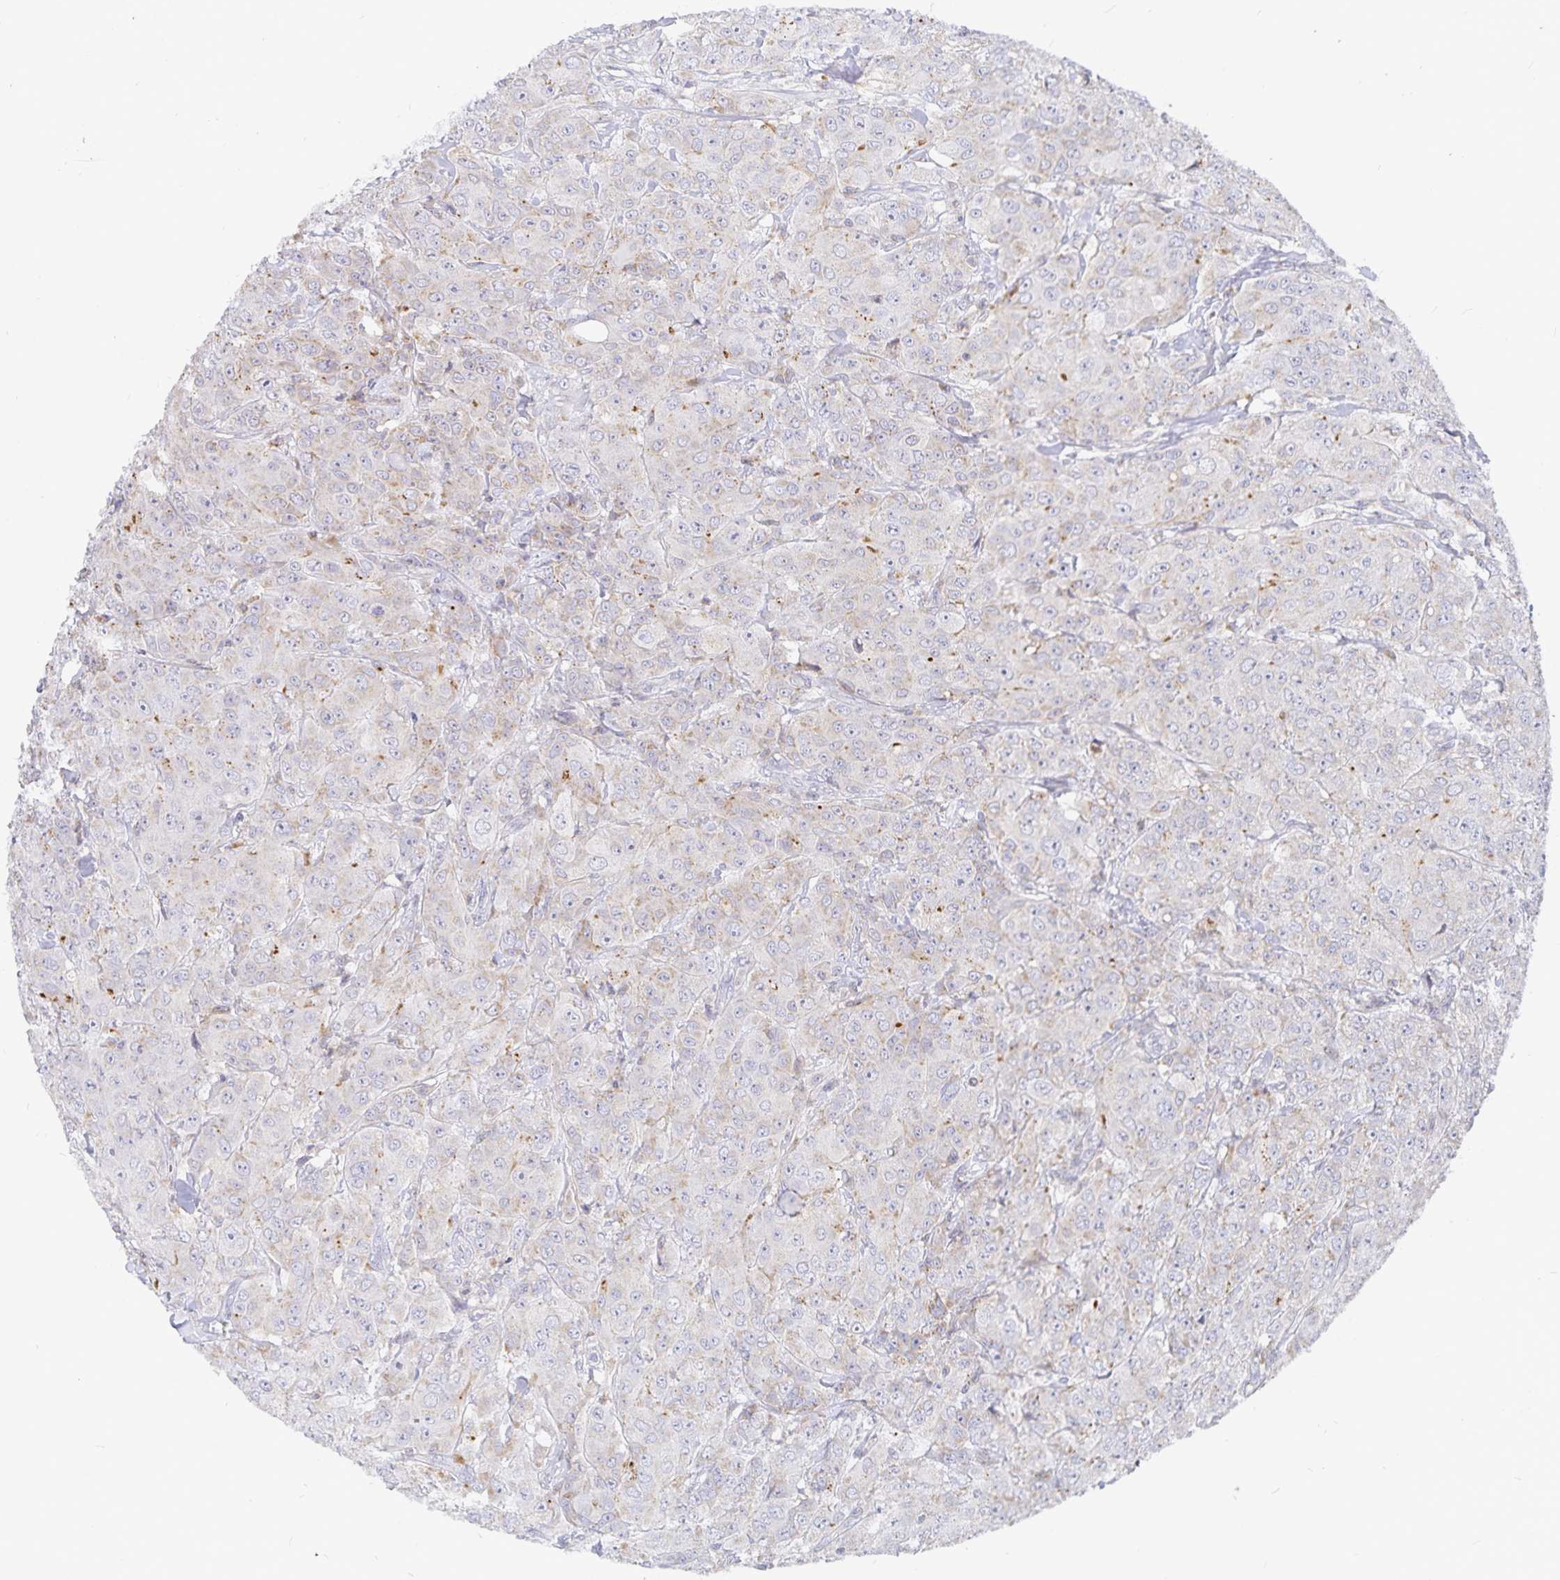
{"staining": {"intensity": "weak", "quantity": "<25%", "location": "cytoplasmic/membranous"}, "tissue": "breast cancer", "cell_type": "Tumor cells", "image_type": "cancer", "snomed": [{"axis": "morphology", "description": "Normal tissue, NOS"}, {"axis": "morphology", "description": "Duct carcinoma"}, {"axis": "topography", "description": "Breast"}], "caption": "Breast infiltrating ductal carcinoma was stained to show a protein in brown. There is no significant positivity in tumor cells. The staining is performed using DAB brown chromogen with nuclei counter-stained in using hematoxylin.", "gene": "PKHD1", "patient": {"sex": "female", "age": 43}}